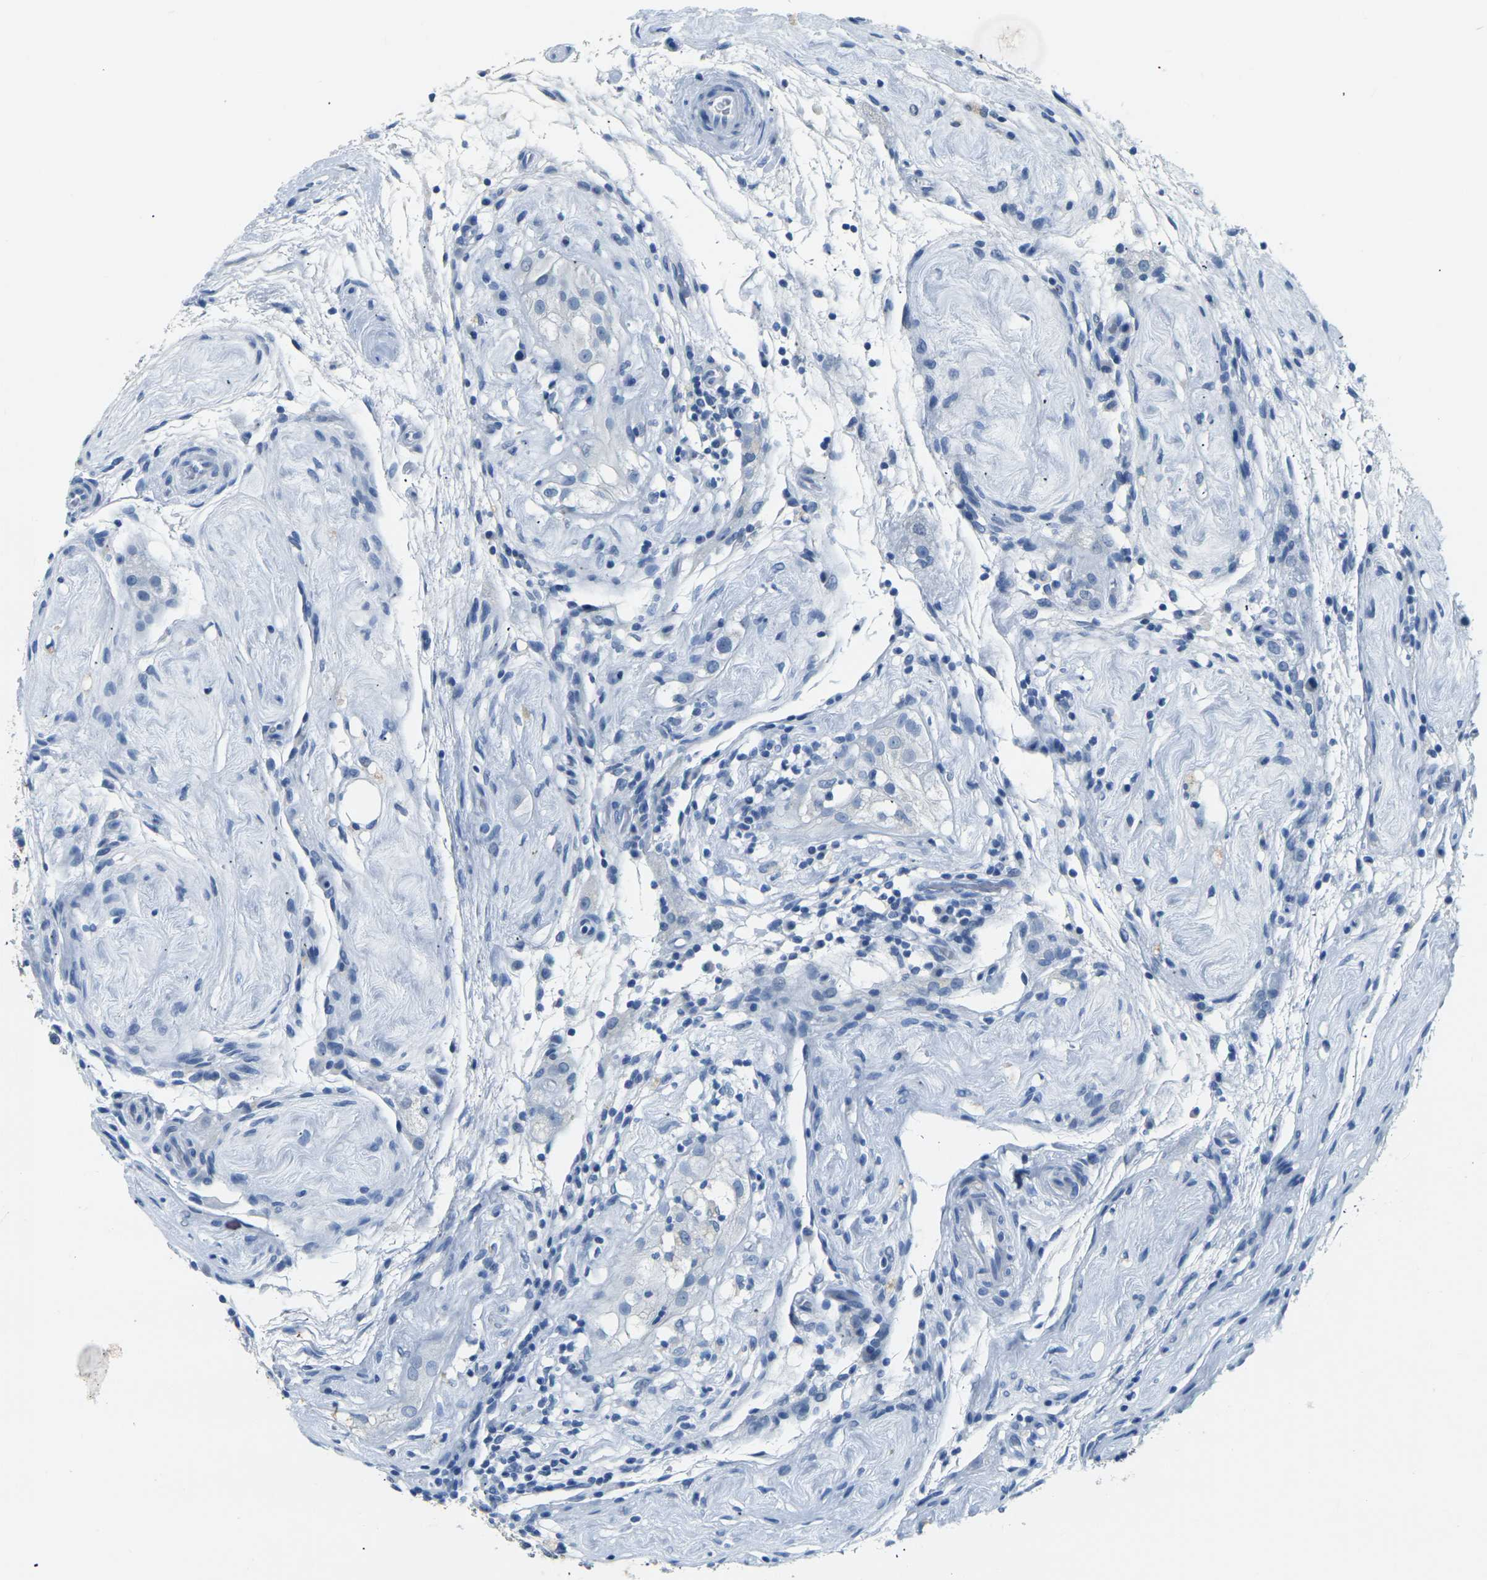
{"staining": {"intensity": "negative", "quantity": "none", "location": "none"}, "tissue": "testis cancer", "cell_type": "Tumor cells", "image_type": "cancer", "snomed": [{"axis": "morphology", "description": "Seminoma, NOS"}, {"axis": "topography", "description": "Testis"}], "caption": "The image reveals no significant staining in tumor cells of testis cancer. Brightfield microscopy of IHC stained with DAB (3,3'-diaminobenzidine) (brown) and hematoxylin (blue), captured at high magnification.", "gene": "CLDN7", "patient": {"sex": "male", "age": 43}}